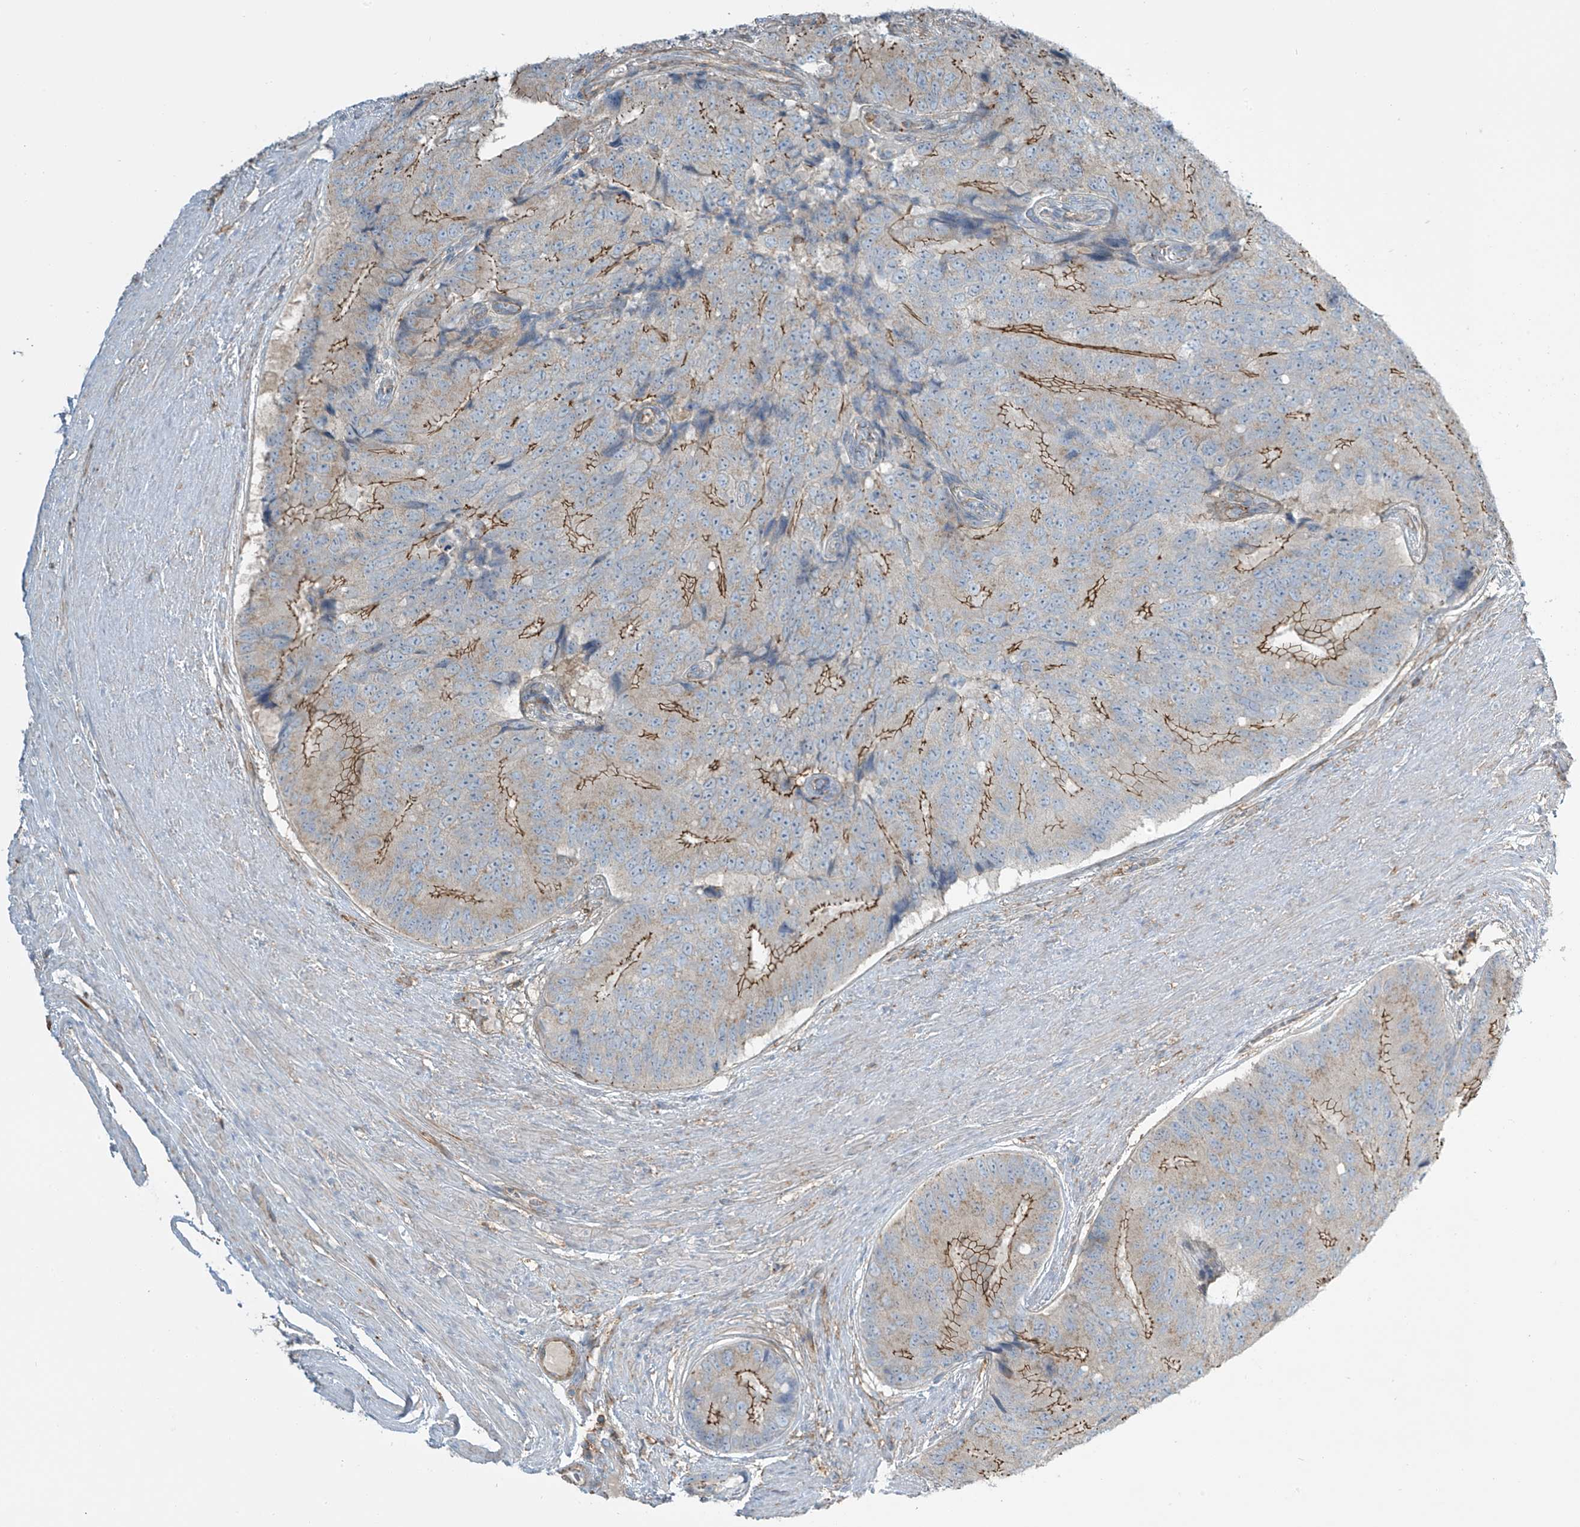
{"staining": {"intensity": "strong", "quantity": "25%-75%", "location": "cytoplasmic/membranous"}, "tissue": "prostate cancer", "cell_type": "Tumor cells", "image_type": "cancer", "snomed": [{"axis": "morphology", "description": "Adenocarcinoma, High grade"}, {"axis": "topography", "description": "Prostate"}], "caption": "Prostate cancer tissue reveals strong cytoplasmic/membranous positivity in about 25%-75% of tumor cells", "gene": "SLC9A2", "patient": {"sex": "male", "age": 70}}